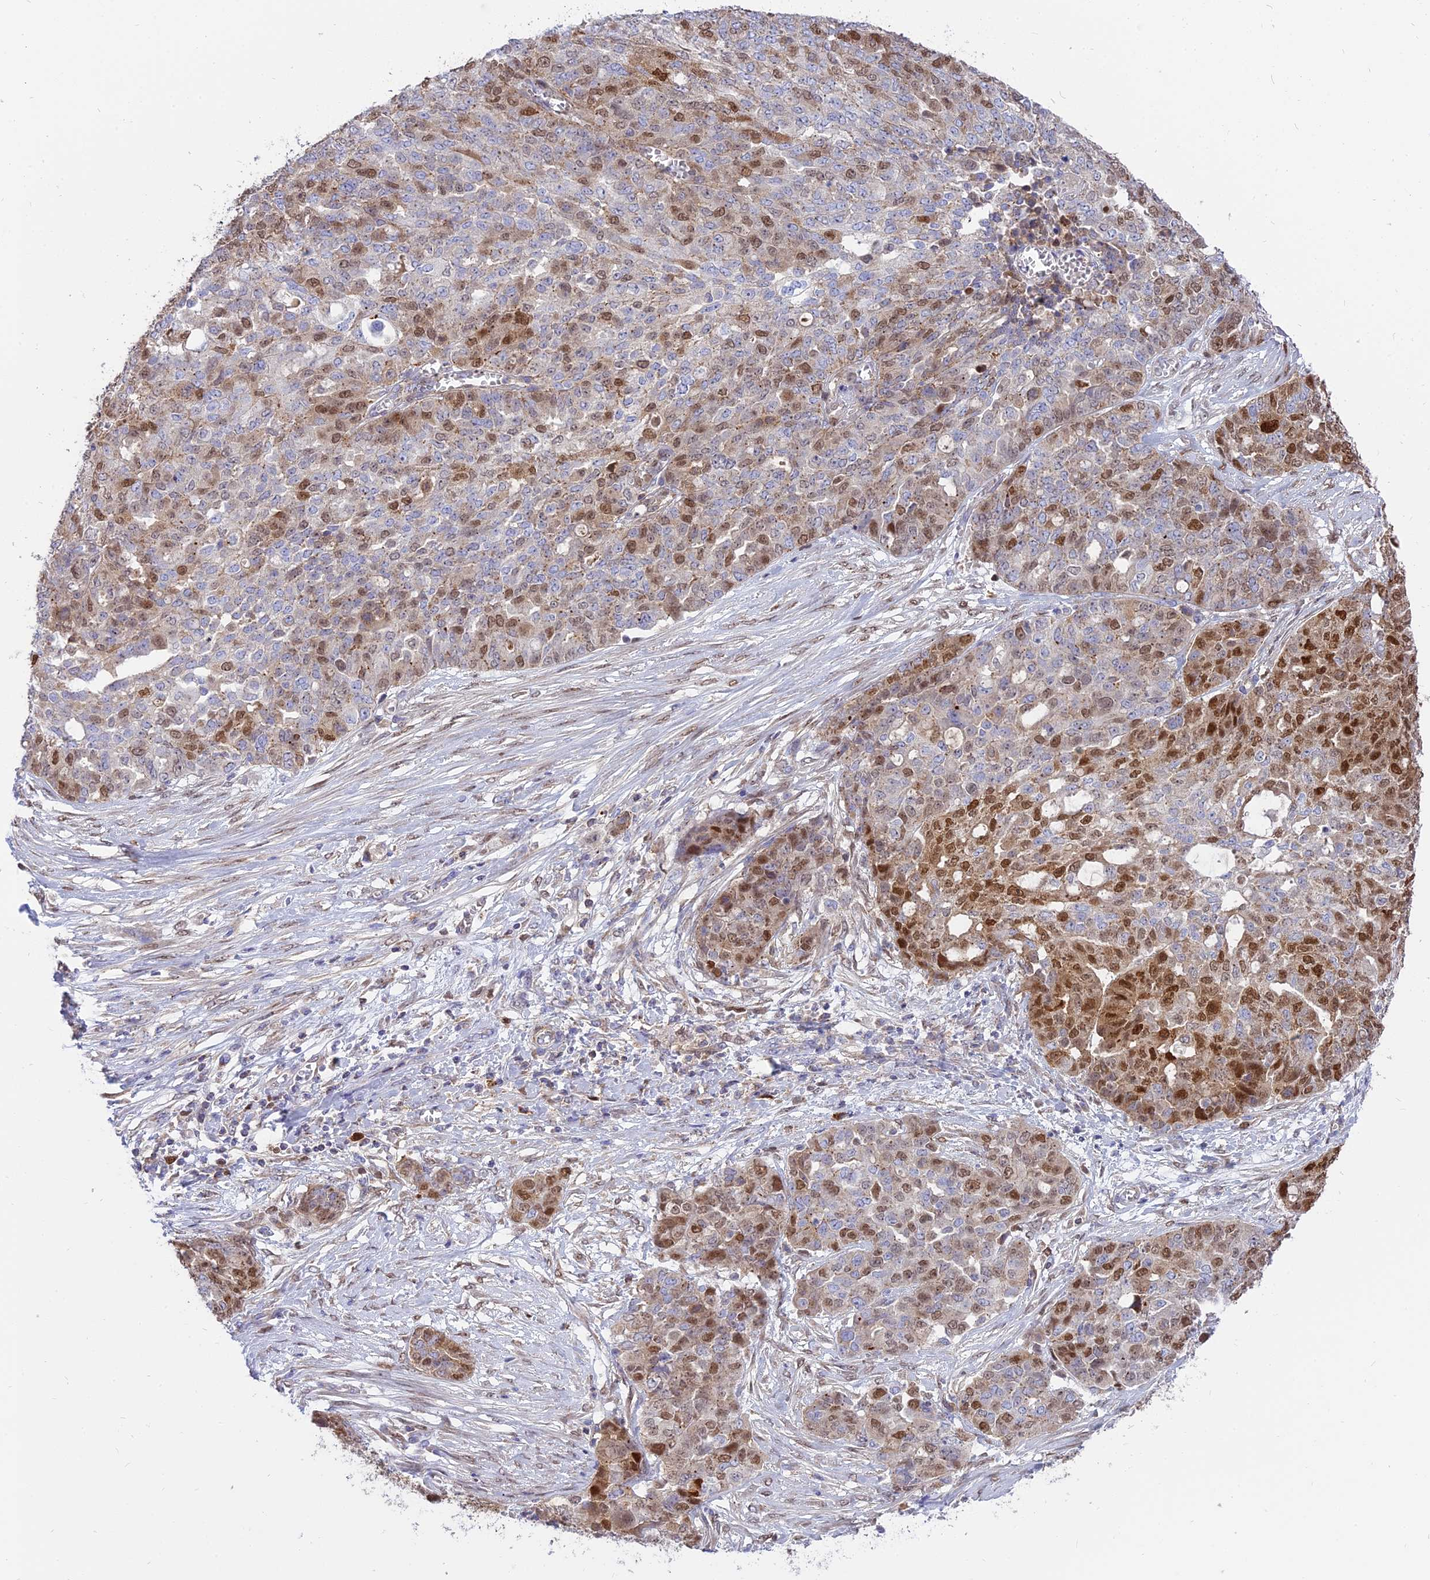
{"staining": {"intensity": "strong", "quantity": "<25%", "location": "nuclear"}, "tissue": "ovarian cancer", "cell_type": "Tumor cells", "image_type": "cancer", "snomed": [{"axis": "morphology", "description": "Cystadenocarcinoma, serous, NOS"}, {"axis": "topography", "description": "Soft tissue"}, {"axis": "topography", "description": "Ovary"}], "caption": "There is medium levels of strong nuclear expression in tumor cells of ovarian cancer, as demonstrated by immunohistochemical staining (brown color).", "gene": "CENPV", "patient": {"sex": "female", "age": 57}}